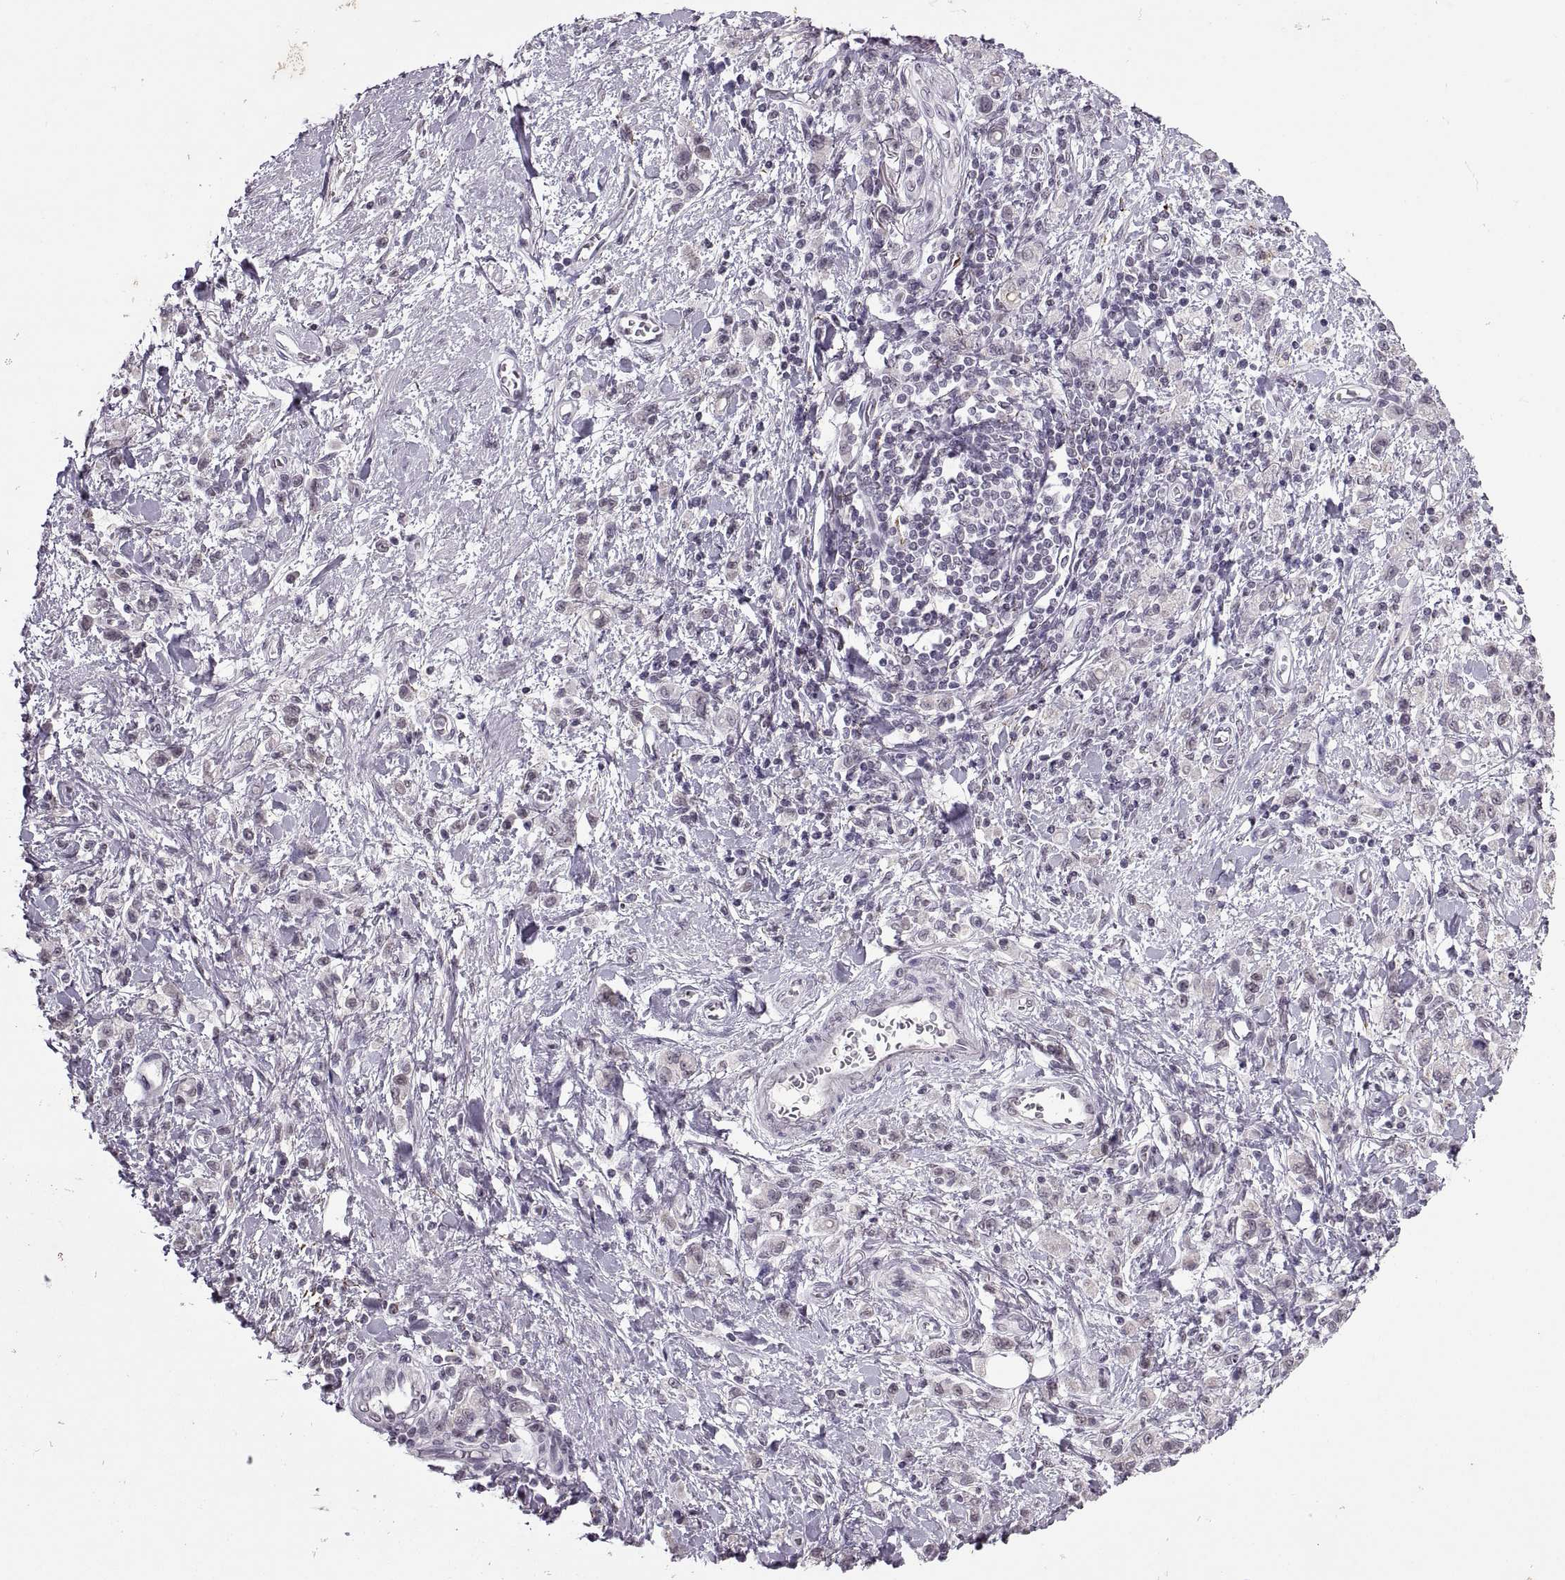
{"staining": {"intensity": "negative", "quantity": "none", "location": "none"}, "tissue": "stomach cancer", "cell_type": "Tumor cells", "image_type": "cancer", "snomed": [{"axis": "morphology", "description": "Adenocarcinoma, NOS"}, {"axis": "topography", "description": "Stomach"}], "caption": "Immunohistochemistry histopathology image of neoplastic tissue: adenocarcinoma (stomach) stained with DAB demonstrates no significant protein staining in tumor cells.", "gene": "OTP", "patient": {"sex": "male", "age": 77}}